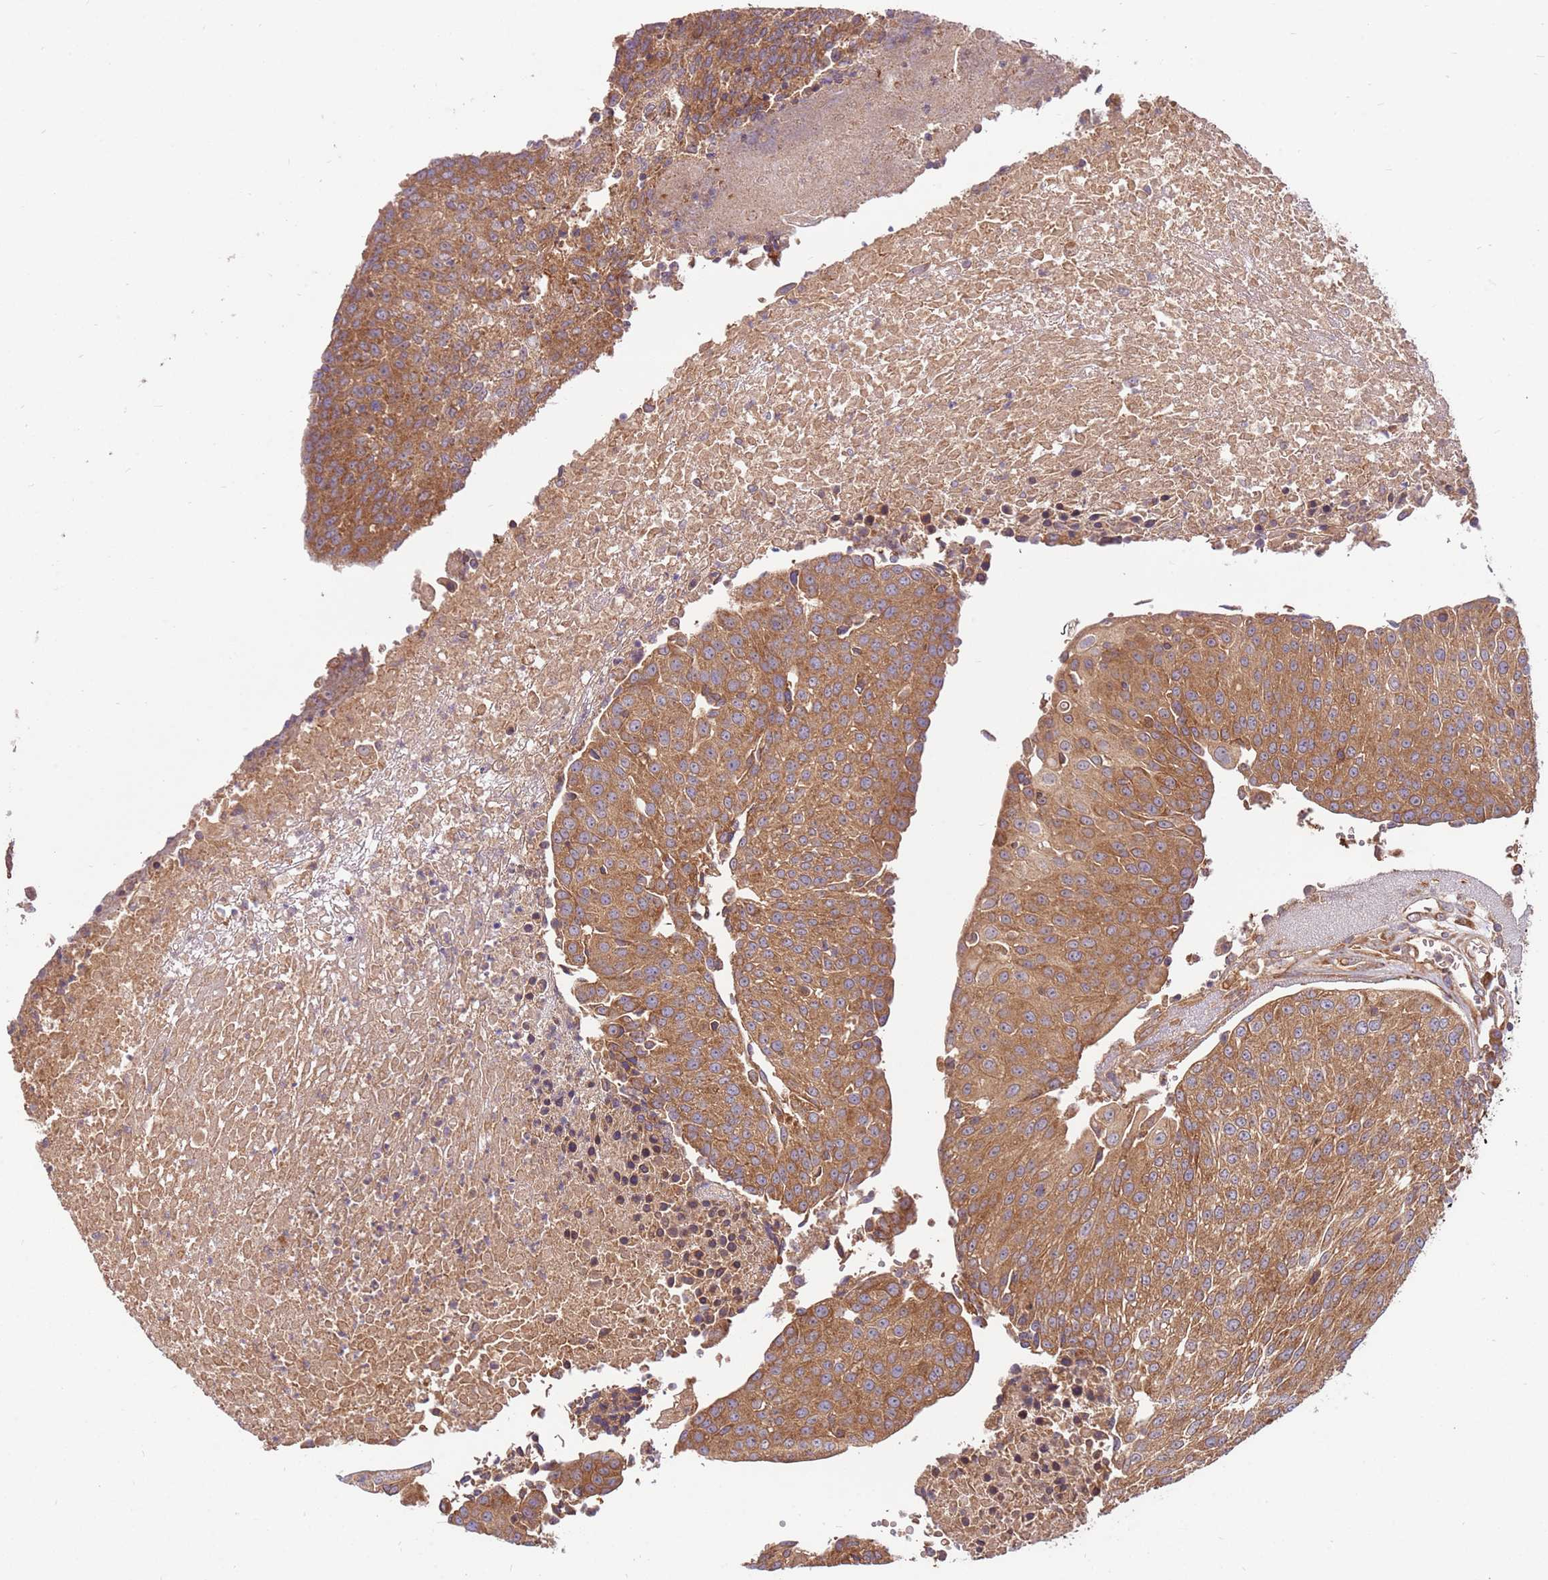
{"staining": {"intensity": "moderate", "quantity": ">75%", "location": "cytoplasmic/membranous"}, "tissue": "urothelial cancer", "cell_type": "Tumor cells", "image_type": "cancer", "snomed": [{"axis": "morphology", "description": "Urothelial carcinoma, High grade"}, {"axis": "topography", "description": "Urinary bladder"}], "caption": "Immunohistochemical staining of urothelial carcinoma (high-grade) displays medium levels of moderate cytoplasmic/membranous protein staining in about >75% of tumor cells.", "gene": "SLC44A5", "patient": {"sex": "female", "age": 85}}